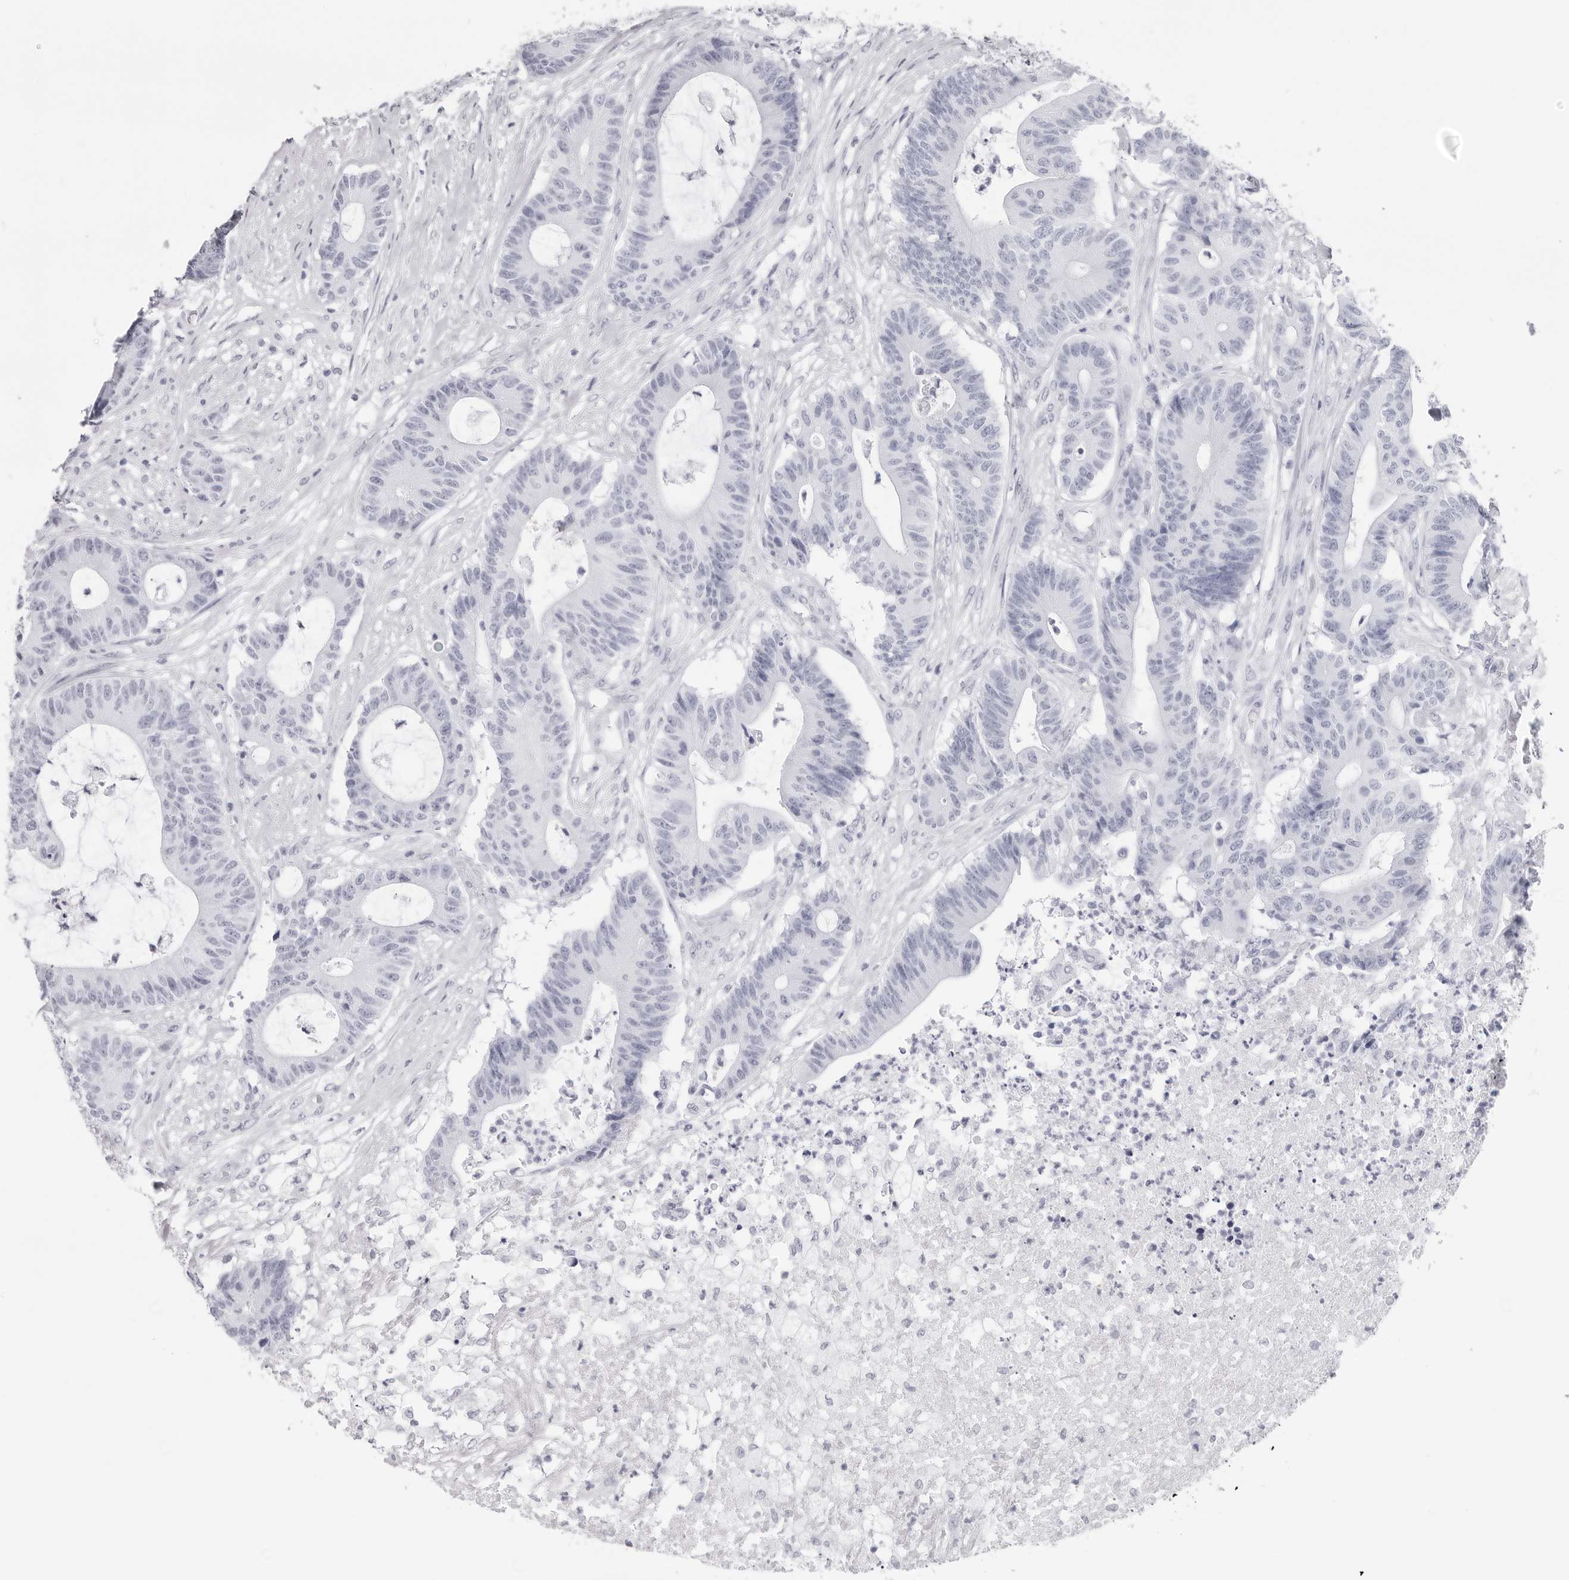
{"staining": {"intensity": "negative", "quantity": "none", "location": "none"}, "tissue": "colorectal cancer", "cell_type": "Tumor cells", "image_type": "cancer", "snomed": [{"axis": "morphology", "description": "Adenocarcinoma, NOS"}, {"axis": "topography", "description": "Colon"}], "caption": "DAB immunohistochemical staining of human adenocarcinoma (colorectal) demonstrates no significant positivity in tumor cells.", "gene": "CST2", "patient": {"sex": "female", "age": 84}}